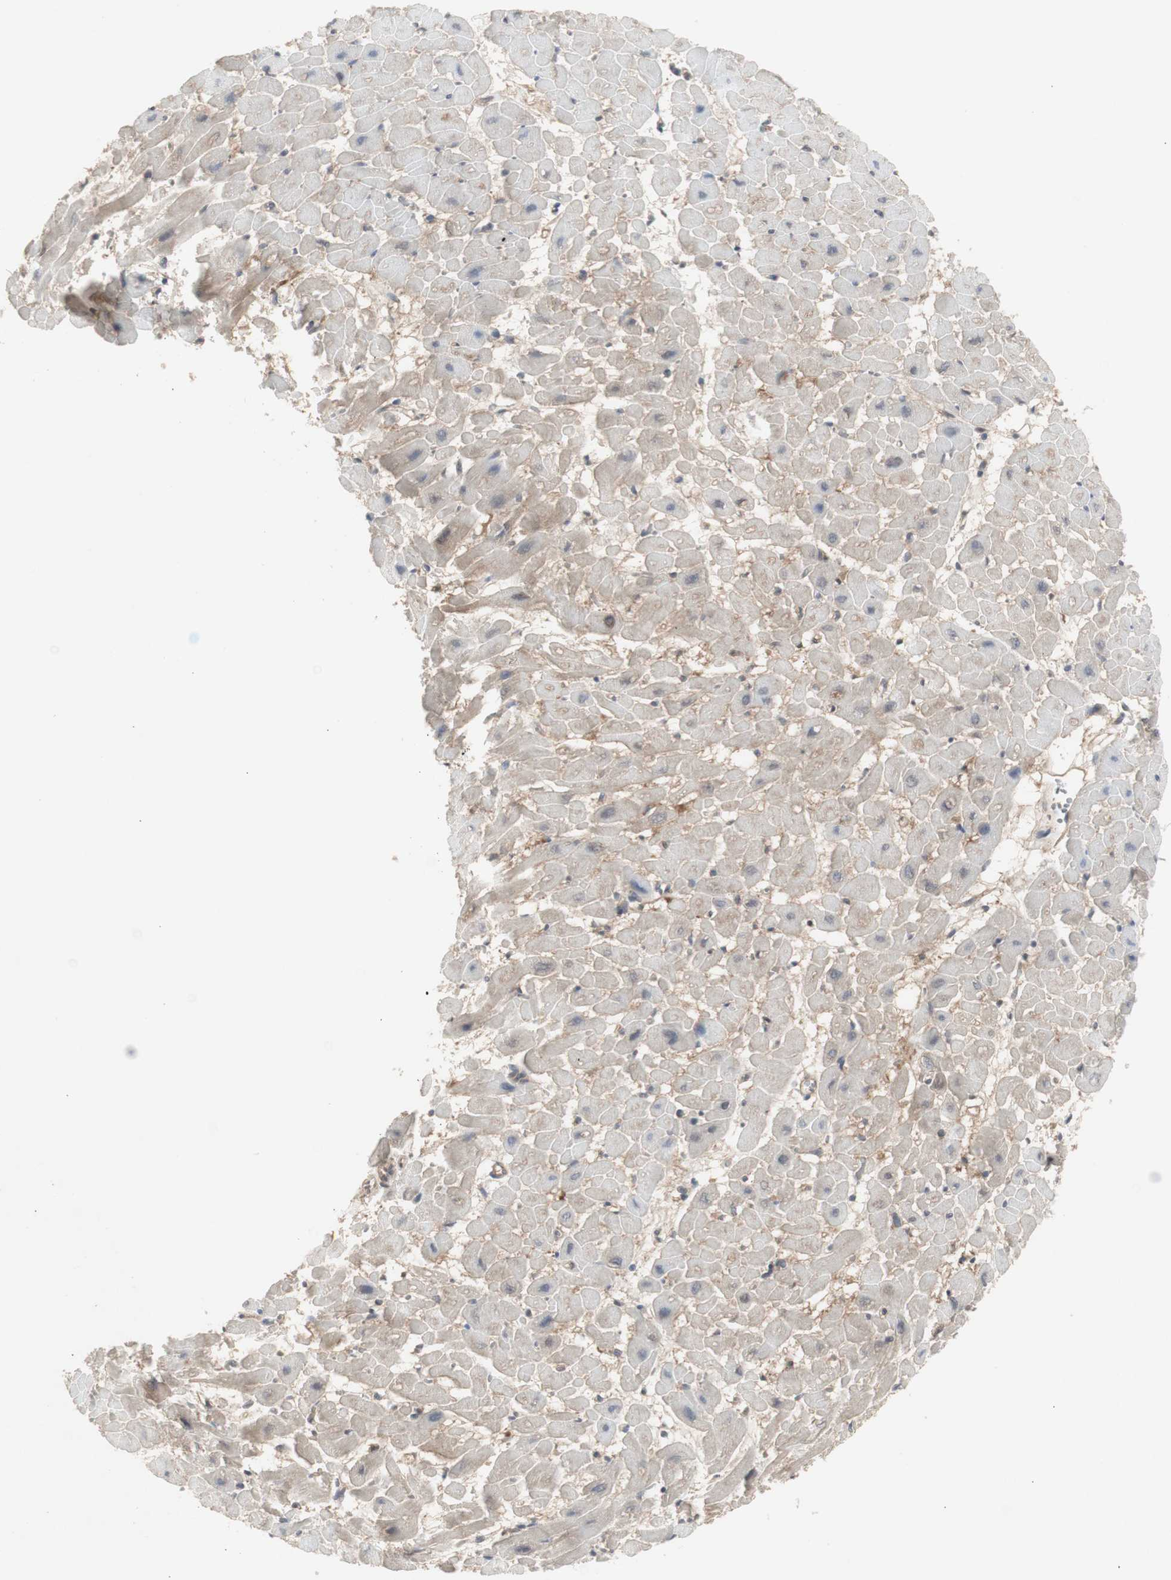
{"staining": {"intensity": "negative", "quantity": "none", "location": "none"}, "tissue": "heart muscle", "cell_type": "Cardiomyocytes", "image_type": "normal", "snomed": [{"axis": "morphology", "description": "Normal tissue, NOS"}, {"axis": "topography", "description": "Heart"}], "caption": "An immunohistochemistry (IHC) micrograph of benign heart muscle is shown. There is no staining in cardiomyocytes of heart muscle. (DAB immunohistochemistry with hematoxylin counter stain).", "gene": "CHURC1", "patient": {"sex": "male", "age": 45}}